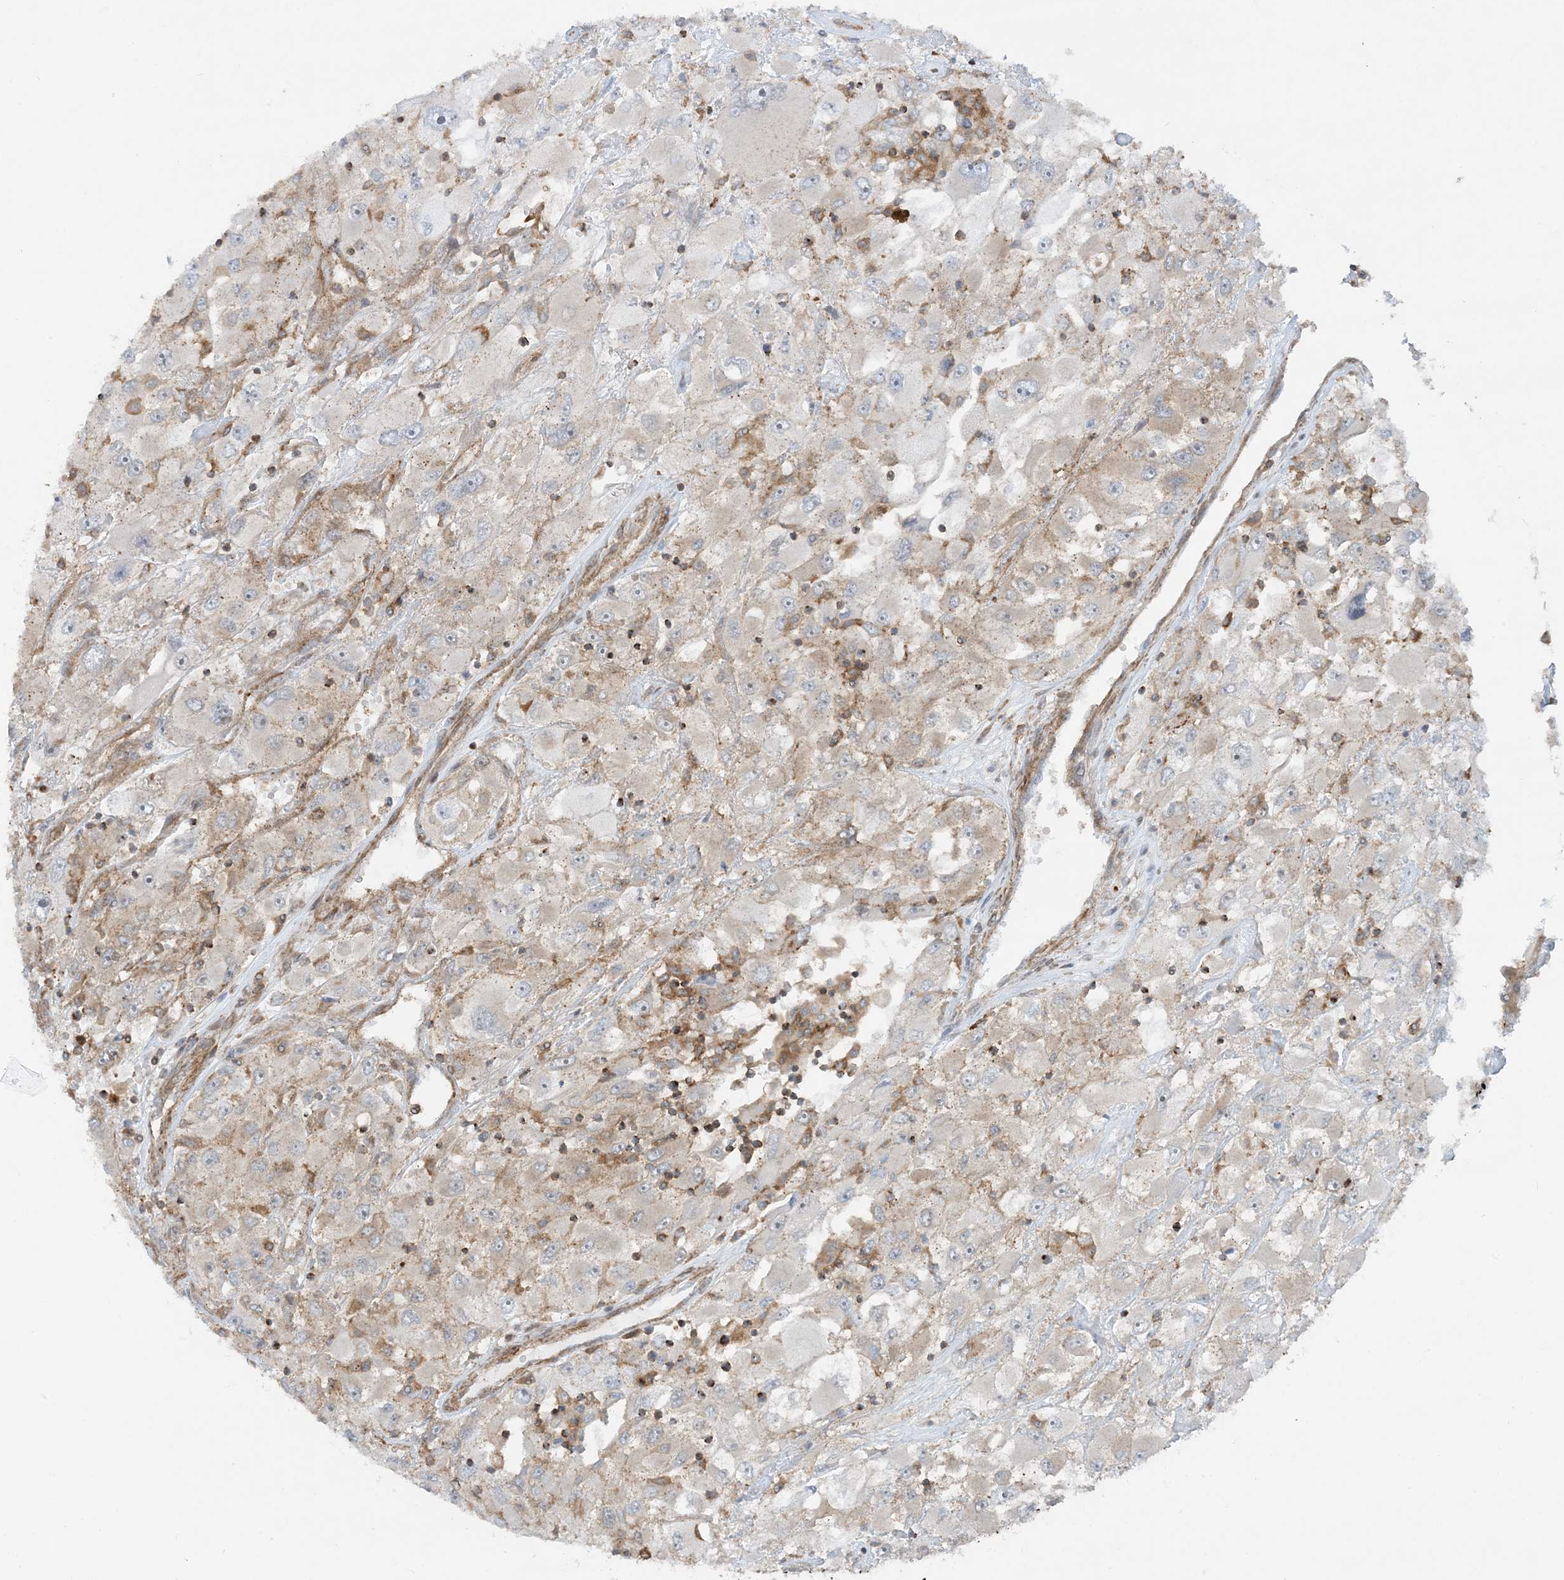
{"staining": {"intensity": "weak", "quantity": "<25%", "location": "cytoplasmic/membranous"}, "tissue": "renal cancer", "cell_type": "Tumor cells", "image_type": "cancer", "snomed": [{"axis": "morphology", "description": "Adenocarcinoma, NOS"}, {"axis": "topography", "description": "Kidney"}], "caption": "Tumor cells show no significant staining in renal adenocarcinoma. (DAB immunohistochemistry with hematoxylin counter stain).", "gene": "STAM2", "patient": {"sex": "female", "age": 52}}